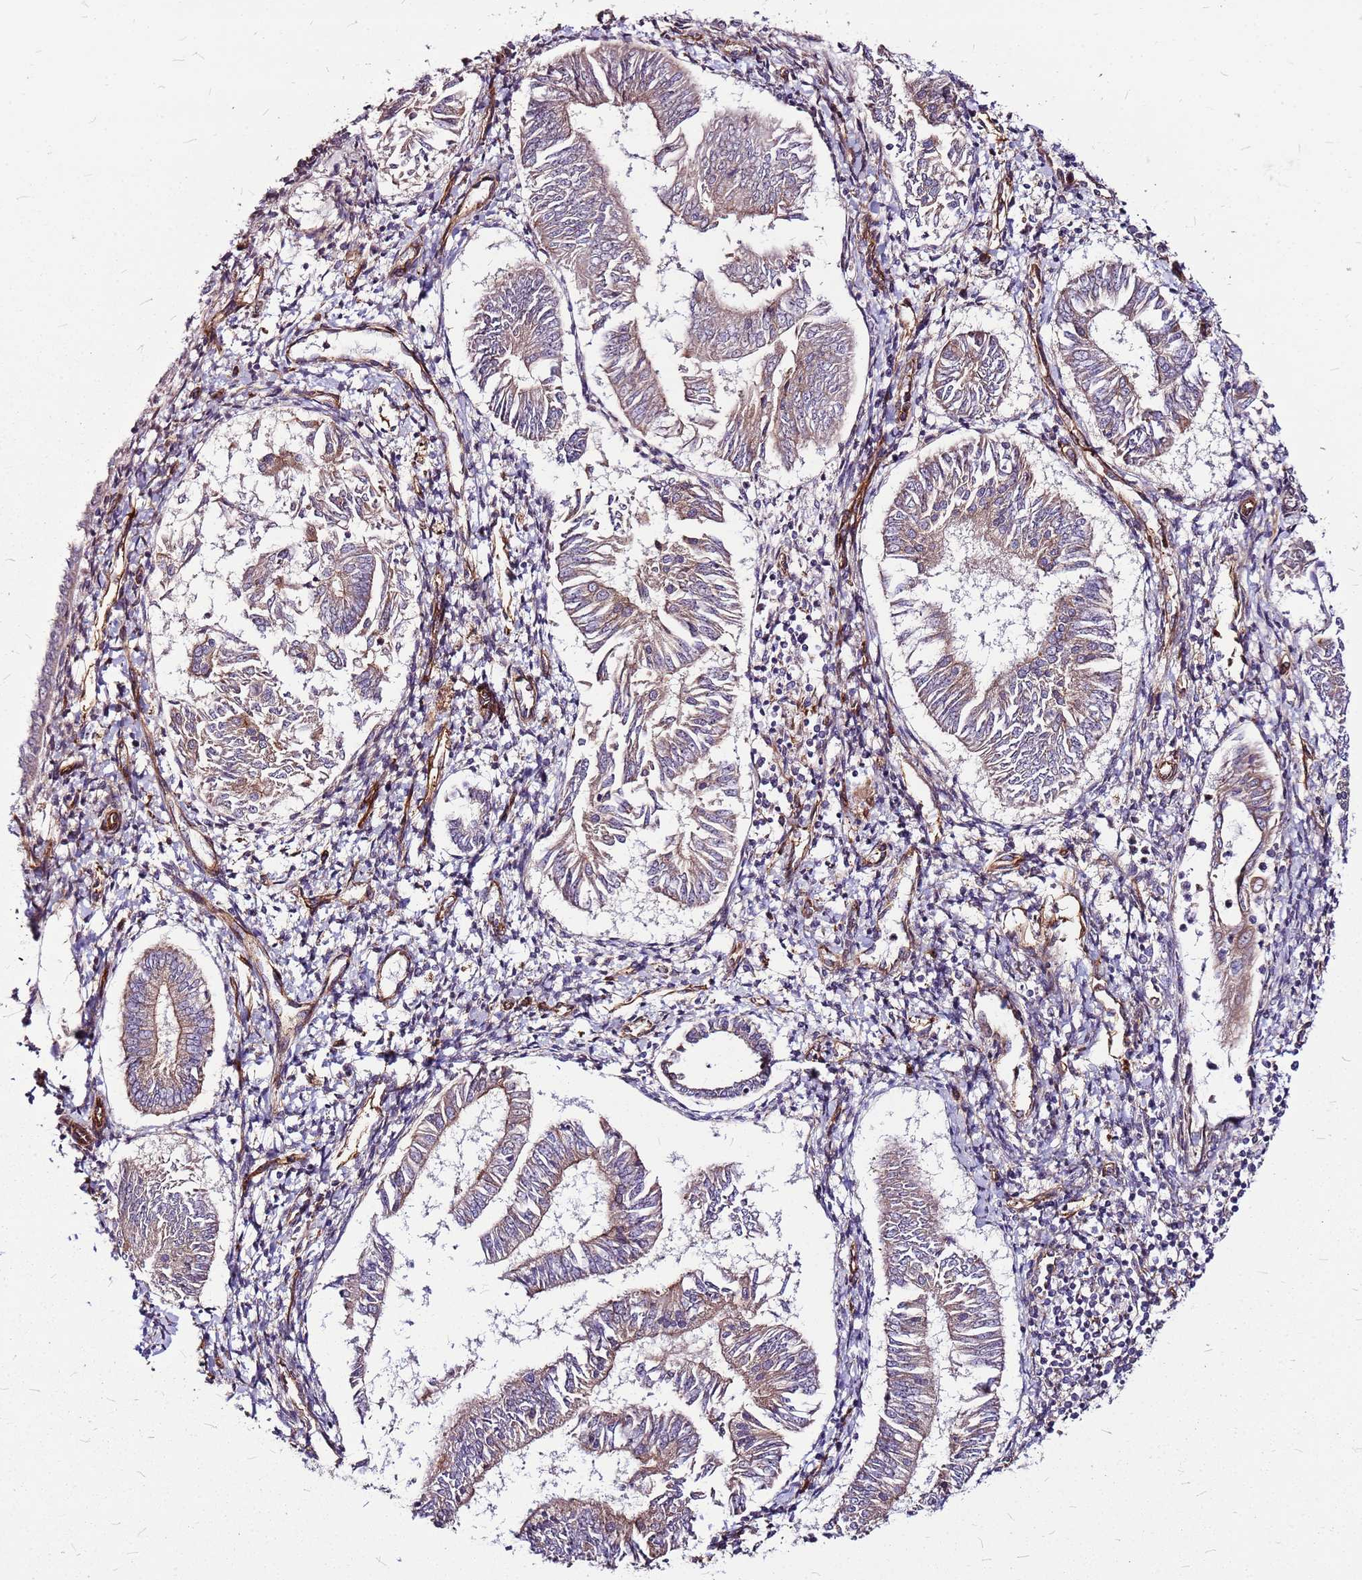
{"staining": {"intensity": "weak", "quantity": ">75%", "location": "cytoplasmic/membranous"}, "tissue": "endometrial cancer", "cell_type": "Tumor cells", "image_type": "cancer", "snomed": [{"axis": "morphology", "description": "Adenocarcinoma, NOS"}, {"axis": "topography", "description": "Endometrium"}], "caption": "Brown immunohistochemical staining in human endometrial cancer (adenocarcinoma) reveals weak cytoplasmic/membranous staining in about >75% of tumor cells.", "gene": "TOPAZ1", "patient": {"sex": "female", "age": 58}}